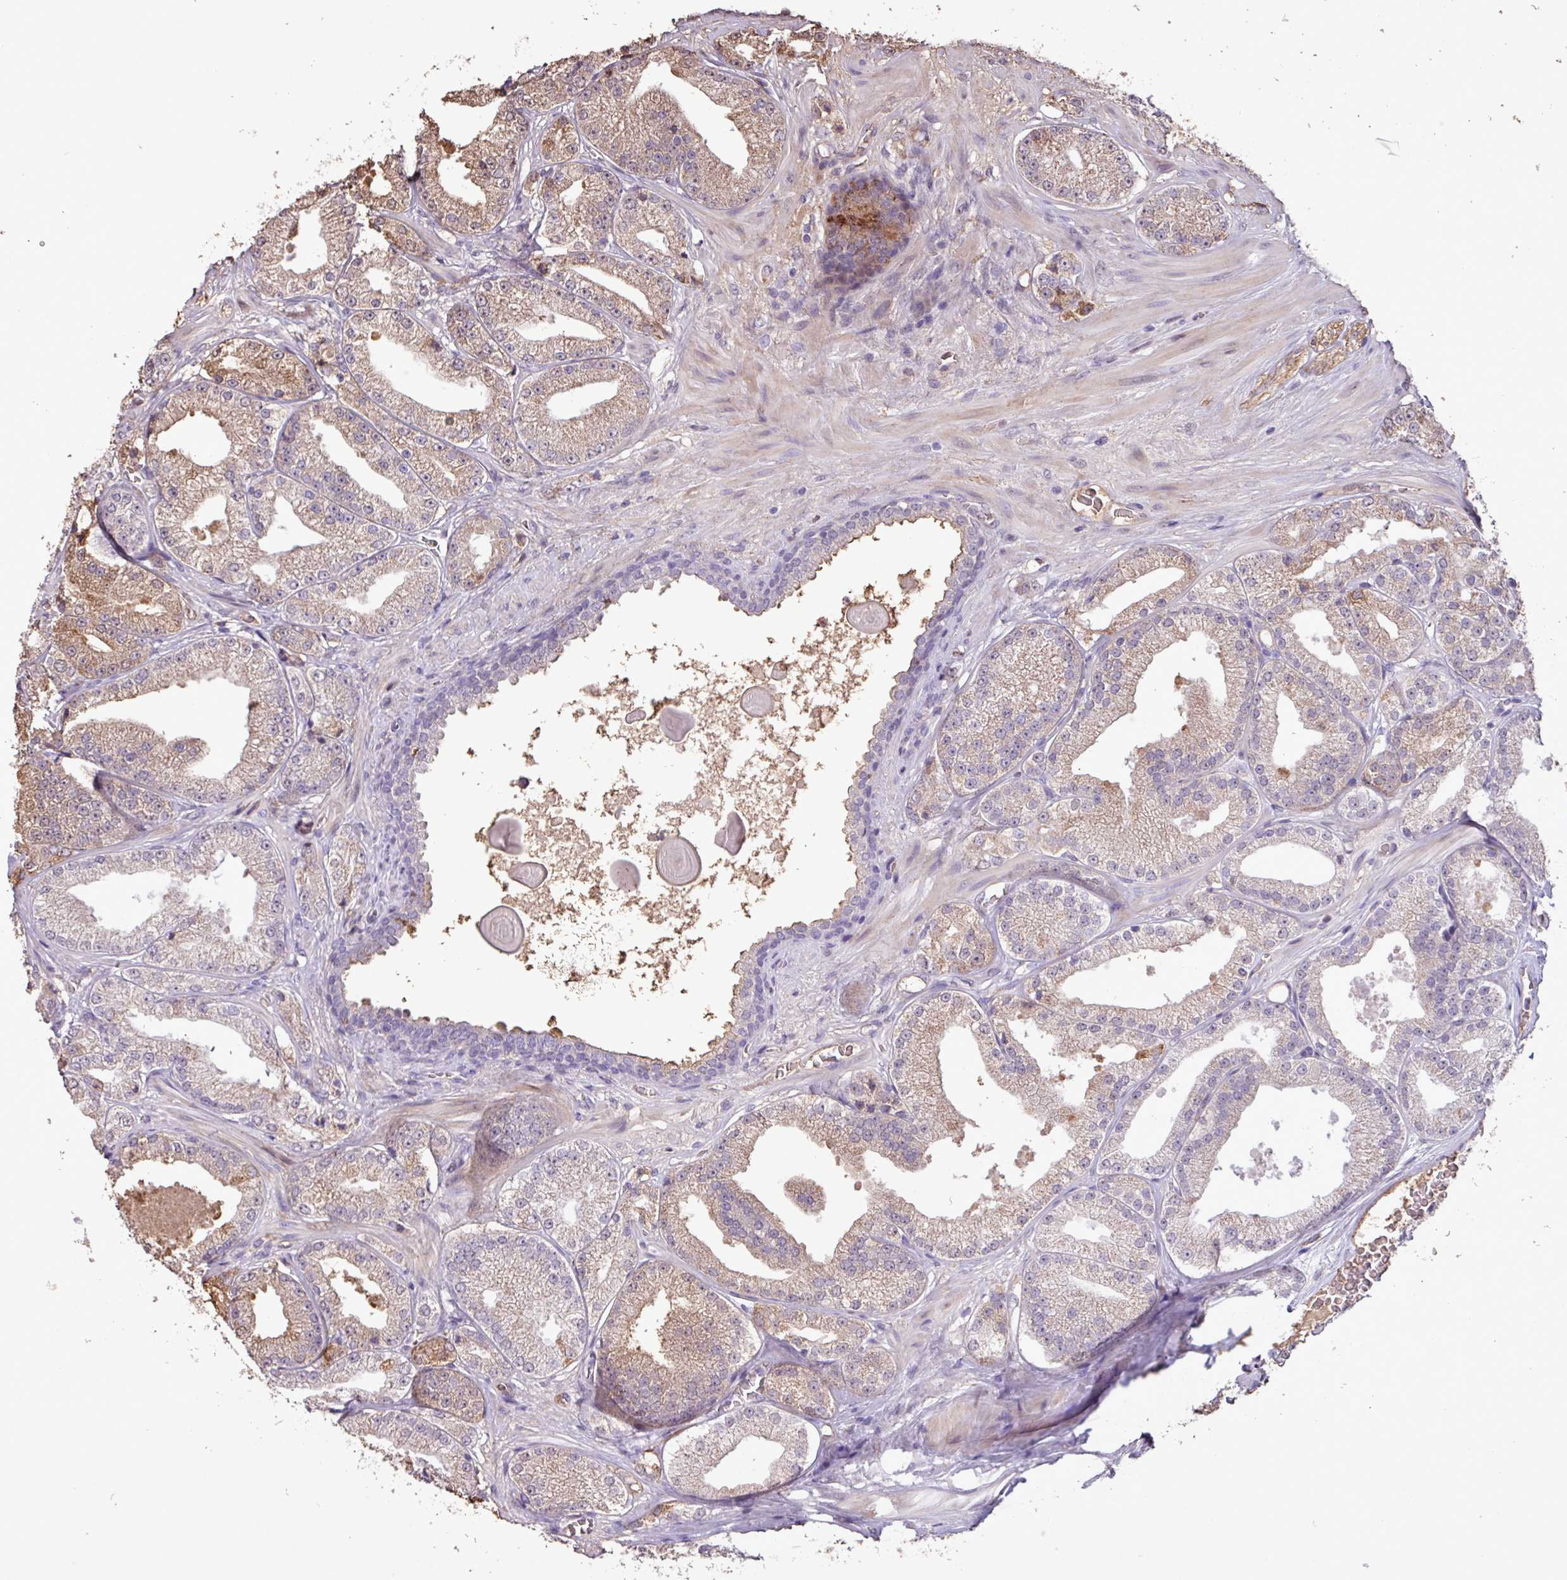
{"staining": {"intensity": "moderate", "quantity": "25%-75%", "location": "cytoplasmic/membranous"}, "tissue": "prostate cancer", "cell_type": "Tumor cells", "image_type": "cancer", "snomed": [{"axis": "morphology", "description": "Adenocarcinoma, High grade"}, {"axis": "topography", "description": "Prostate"}], "caption": "Immunohistochemical staining of prostate cancer reveals moderate cytoplasmic/membranous protein expression in approximately 25%-75% of tumor cells.", "gene": "L3MBTL3", "patient": {"sex": "male", "age": 68}}